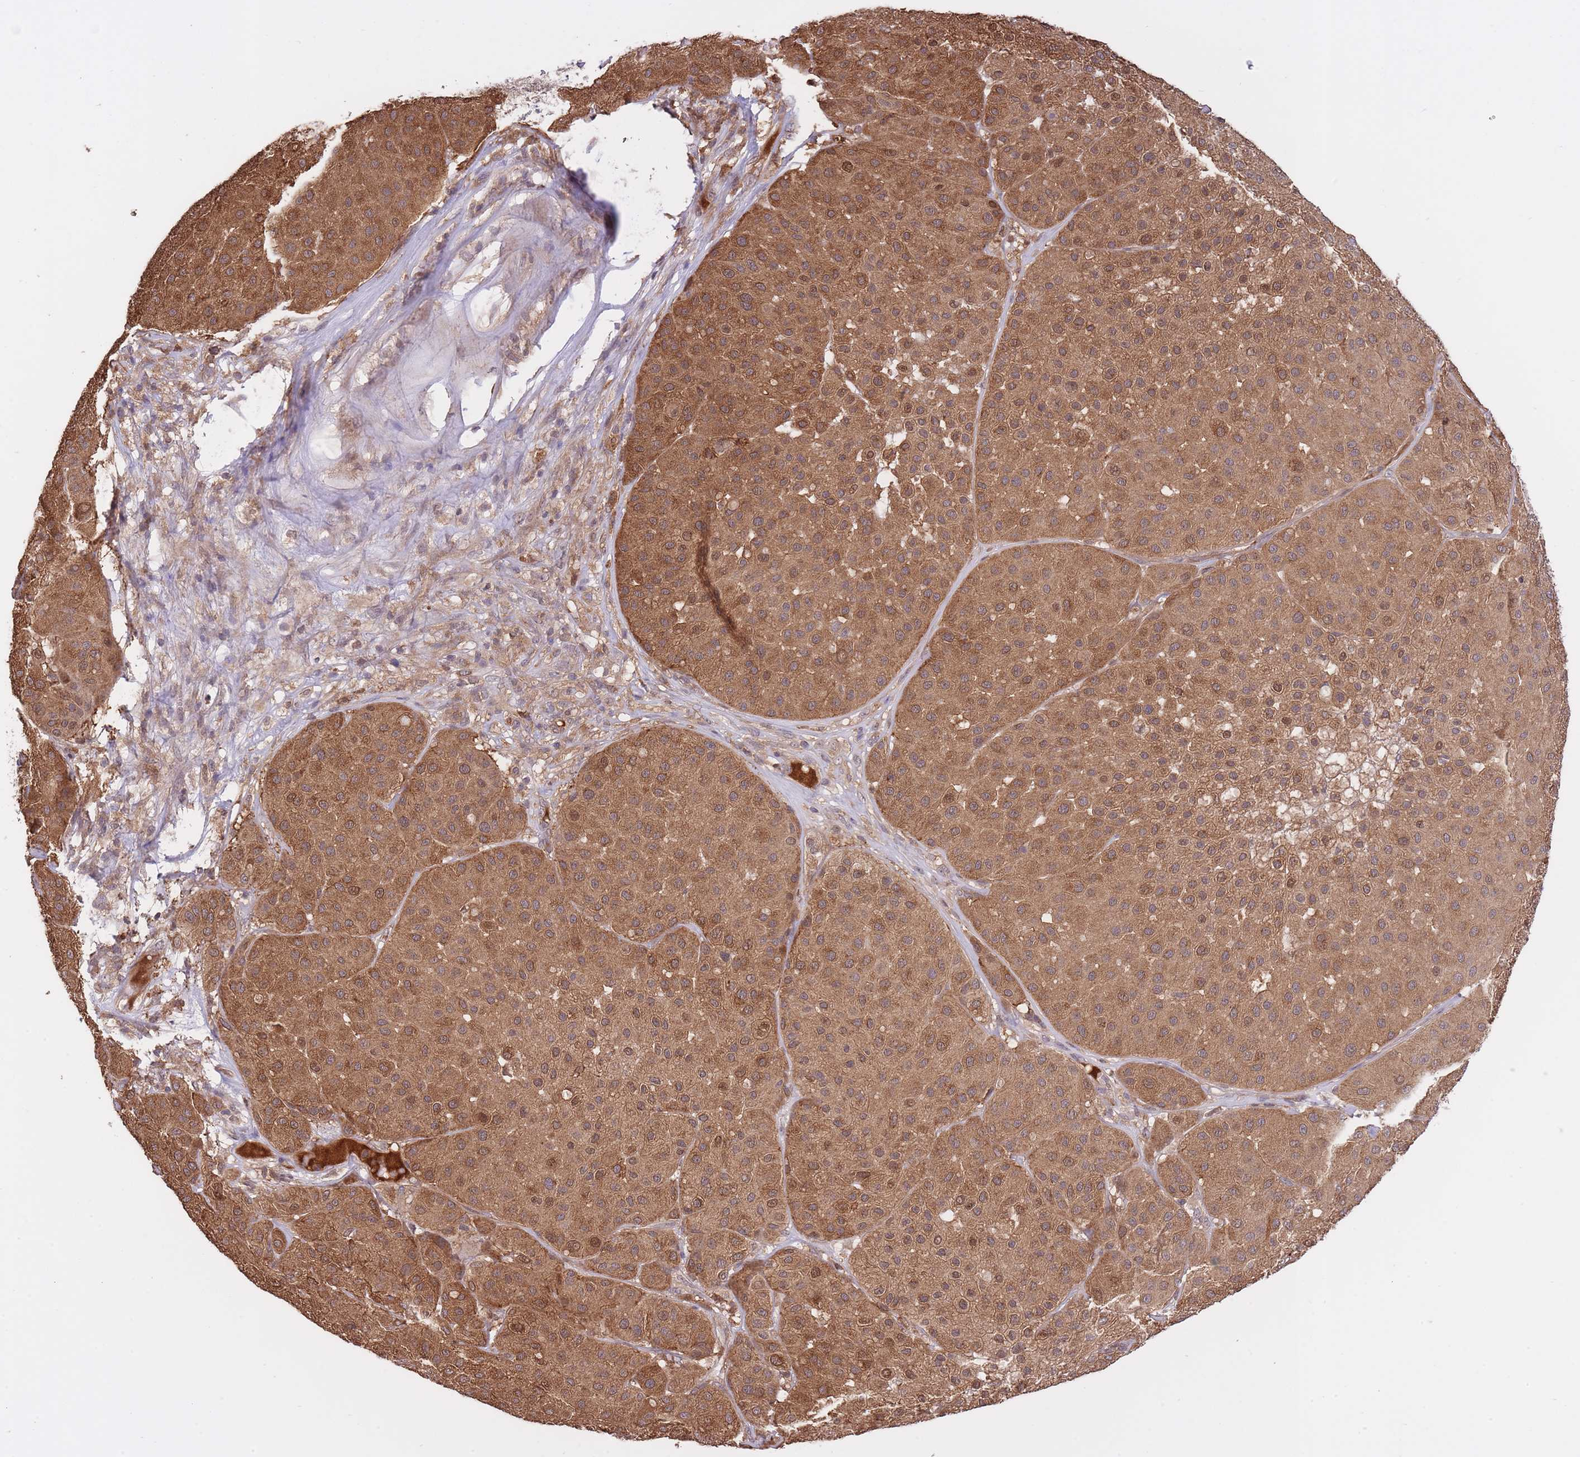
{"staining": {"intensity": "moderate", "quantity": ">75%", "location": "cytoplasmic/membranous"}, "tissue": "melanoma", "cell_type": "Tumor cells", "image_type": "cancer", "snomed": [{"axis": "morphology", "description": "Malignant melanoma, Metastatic site"}, {"axis": "topography", "description": "Smooth muscle"}], "caption": "Moderate cytoplasmic/membranous positivity is seen in approximately >75% of tumor cells in malignant melanoma (metastatic site).", "gene": "ZNF304", "patient": {"sex": "male", "age": 41}}